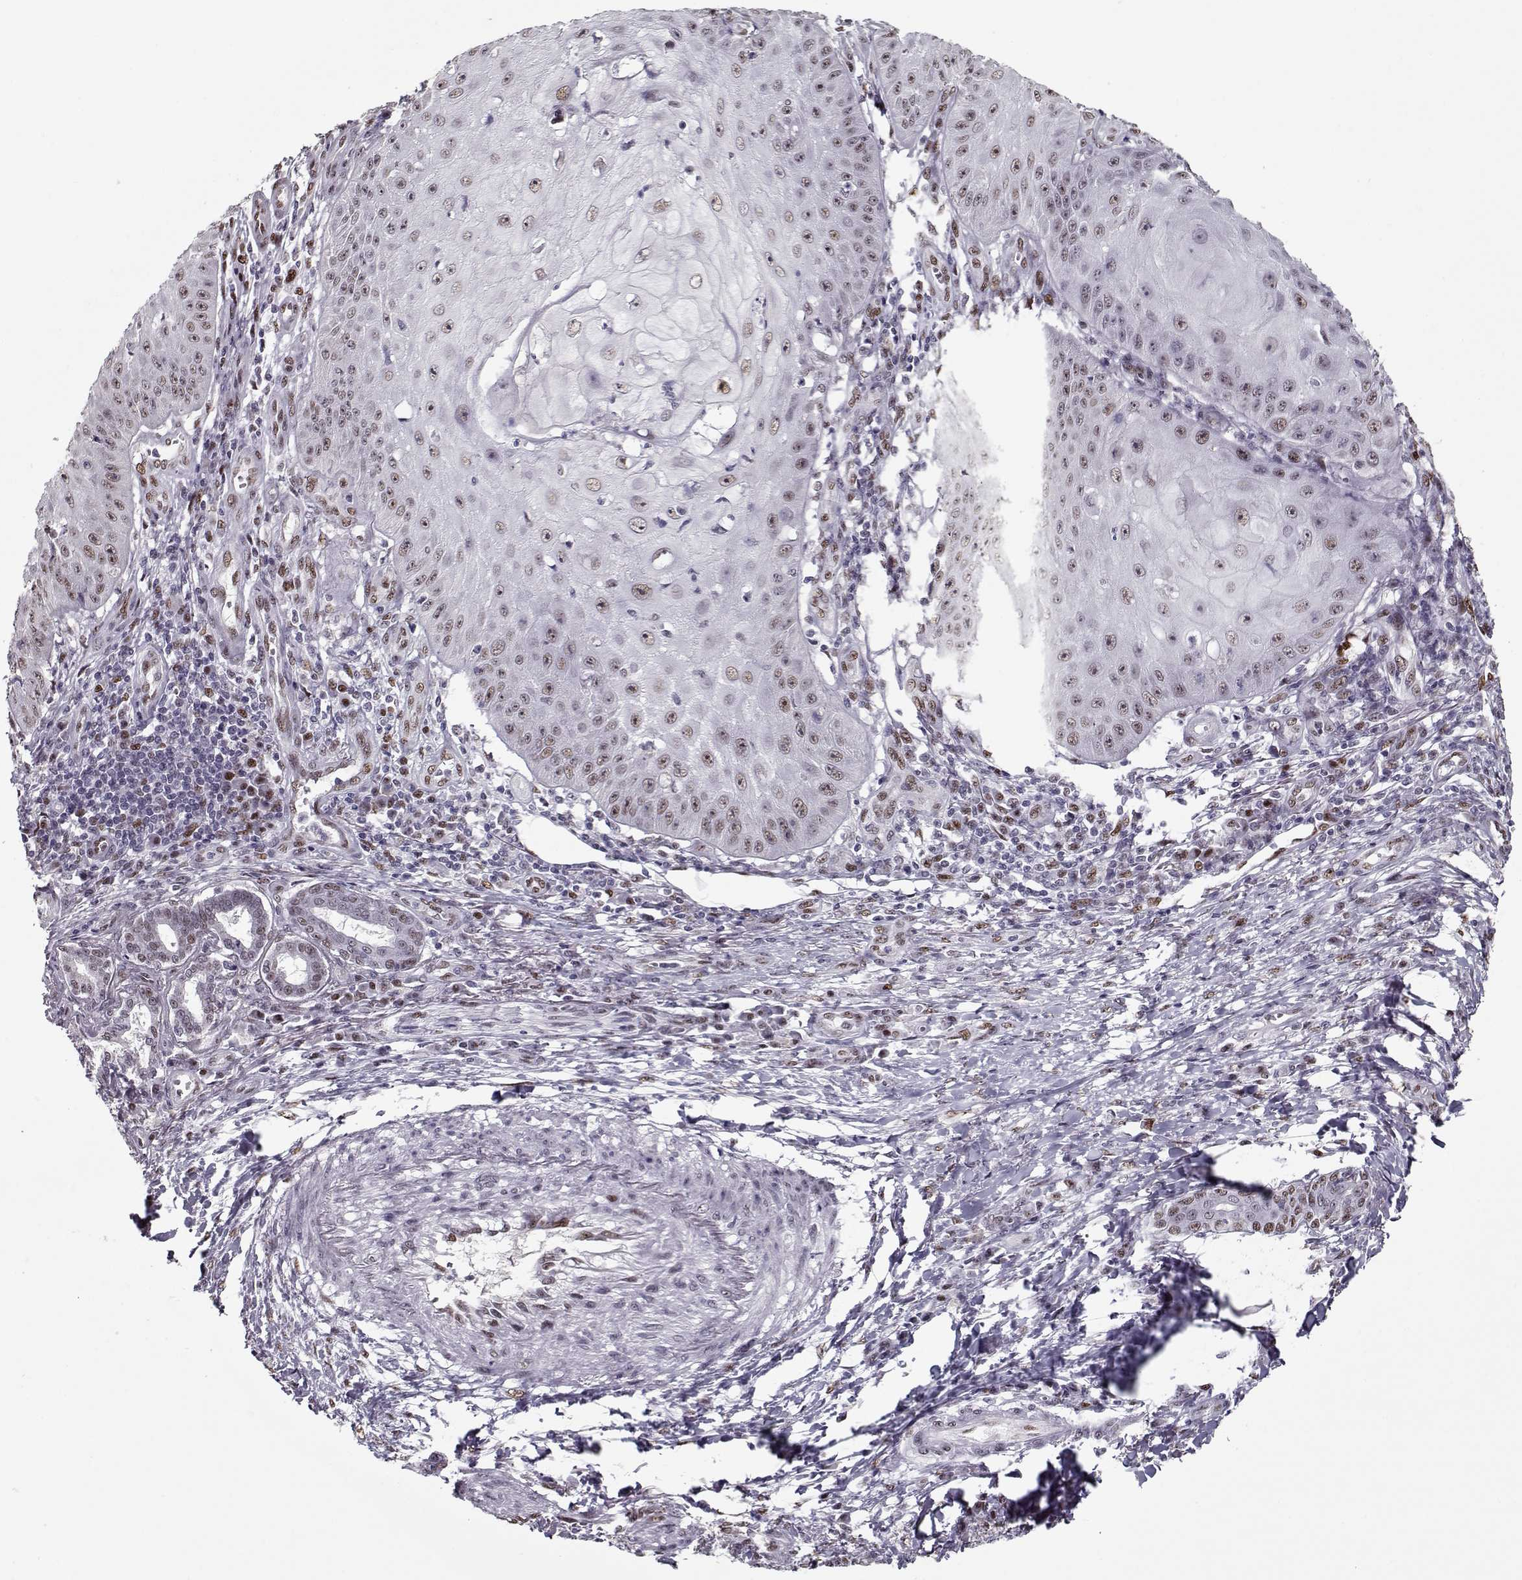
{"staining": {"intensity": "weak", "quantity": ">75%", "location": "nuclear"}, "tissue": "skin cancer", "cell_type": "Tumor cells", "image_type": "cancer", "snomed": [{"axis": "morphology", "description": "Squamous cell carcinoma, NOS"}, {"axis": "topography", "description": "Skin"}], "caption": "Human skin cancer (squamous cell carcinoma) stained with a protein marker shows weak staining in tumor cells.", "gene": "PRMT8", "patient": {"sex": "male", "age": 70}}